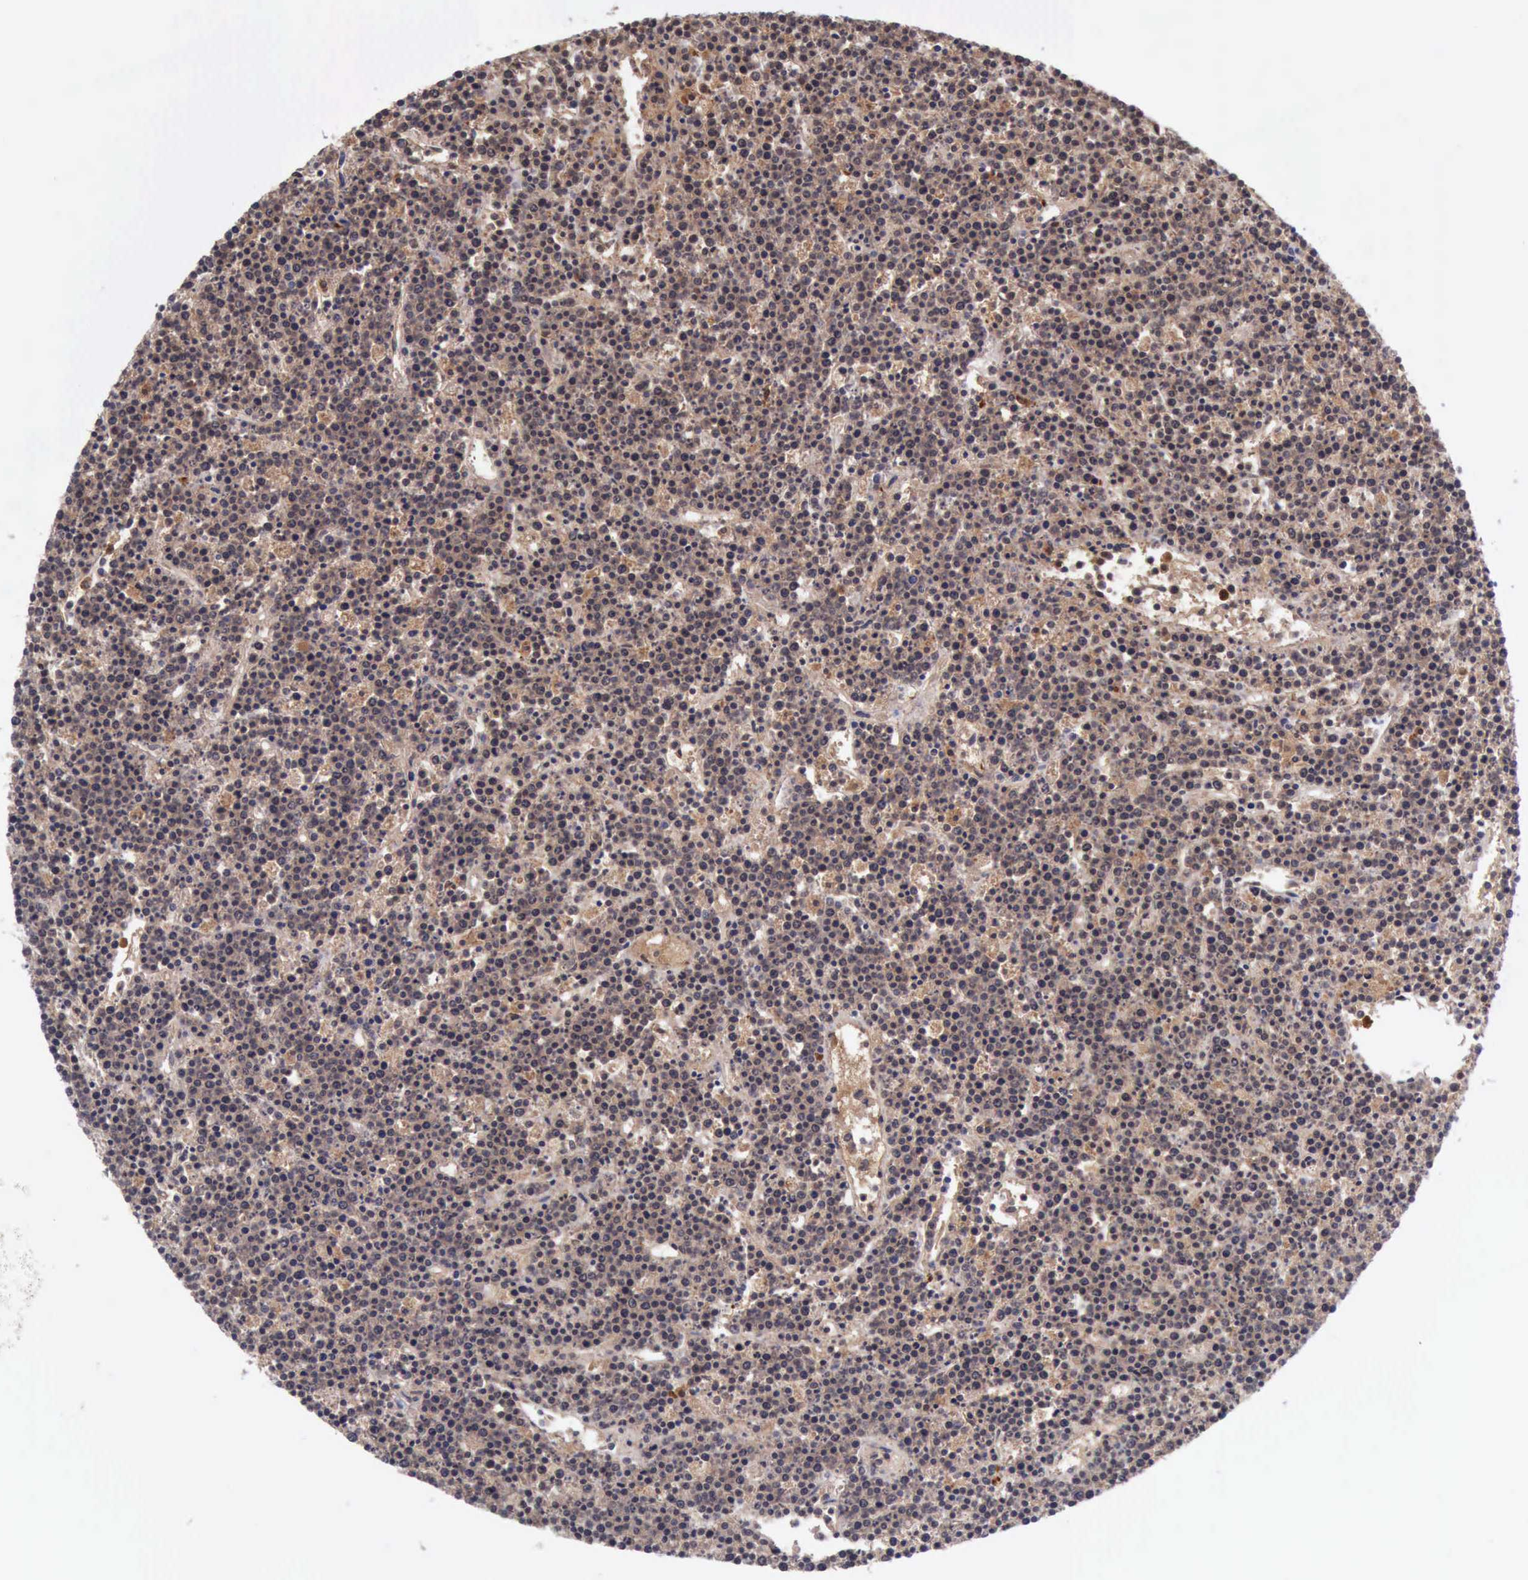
{"staining": {"intensity": "moderate", "quantity": ">75%", "location": "cytoplasmic/membranous"}, "tissue": "lymphoma", "cell_type": "Tumor cells", "image_type": "cancer", "snomed": [{"axis": "morphology", "description": "Malignant lymphoma, non-Hodgkin's type, High grade"}, {"axis": "topography", "description": "Ovary"}], "caption": "Malignant lymphoma, non-Hodgkin's type (high-grade) stained with a protein marker reveals moderate staining in tumor cells.", "gene": "CSTA", "patient": {"sex": "female", "age": 56}}